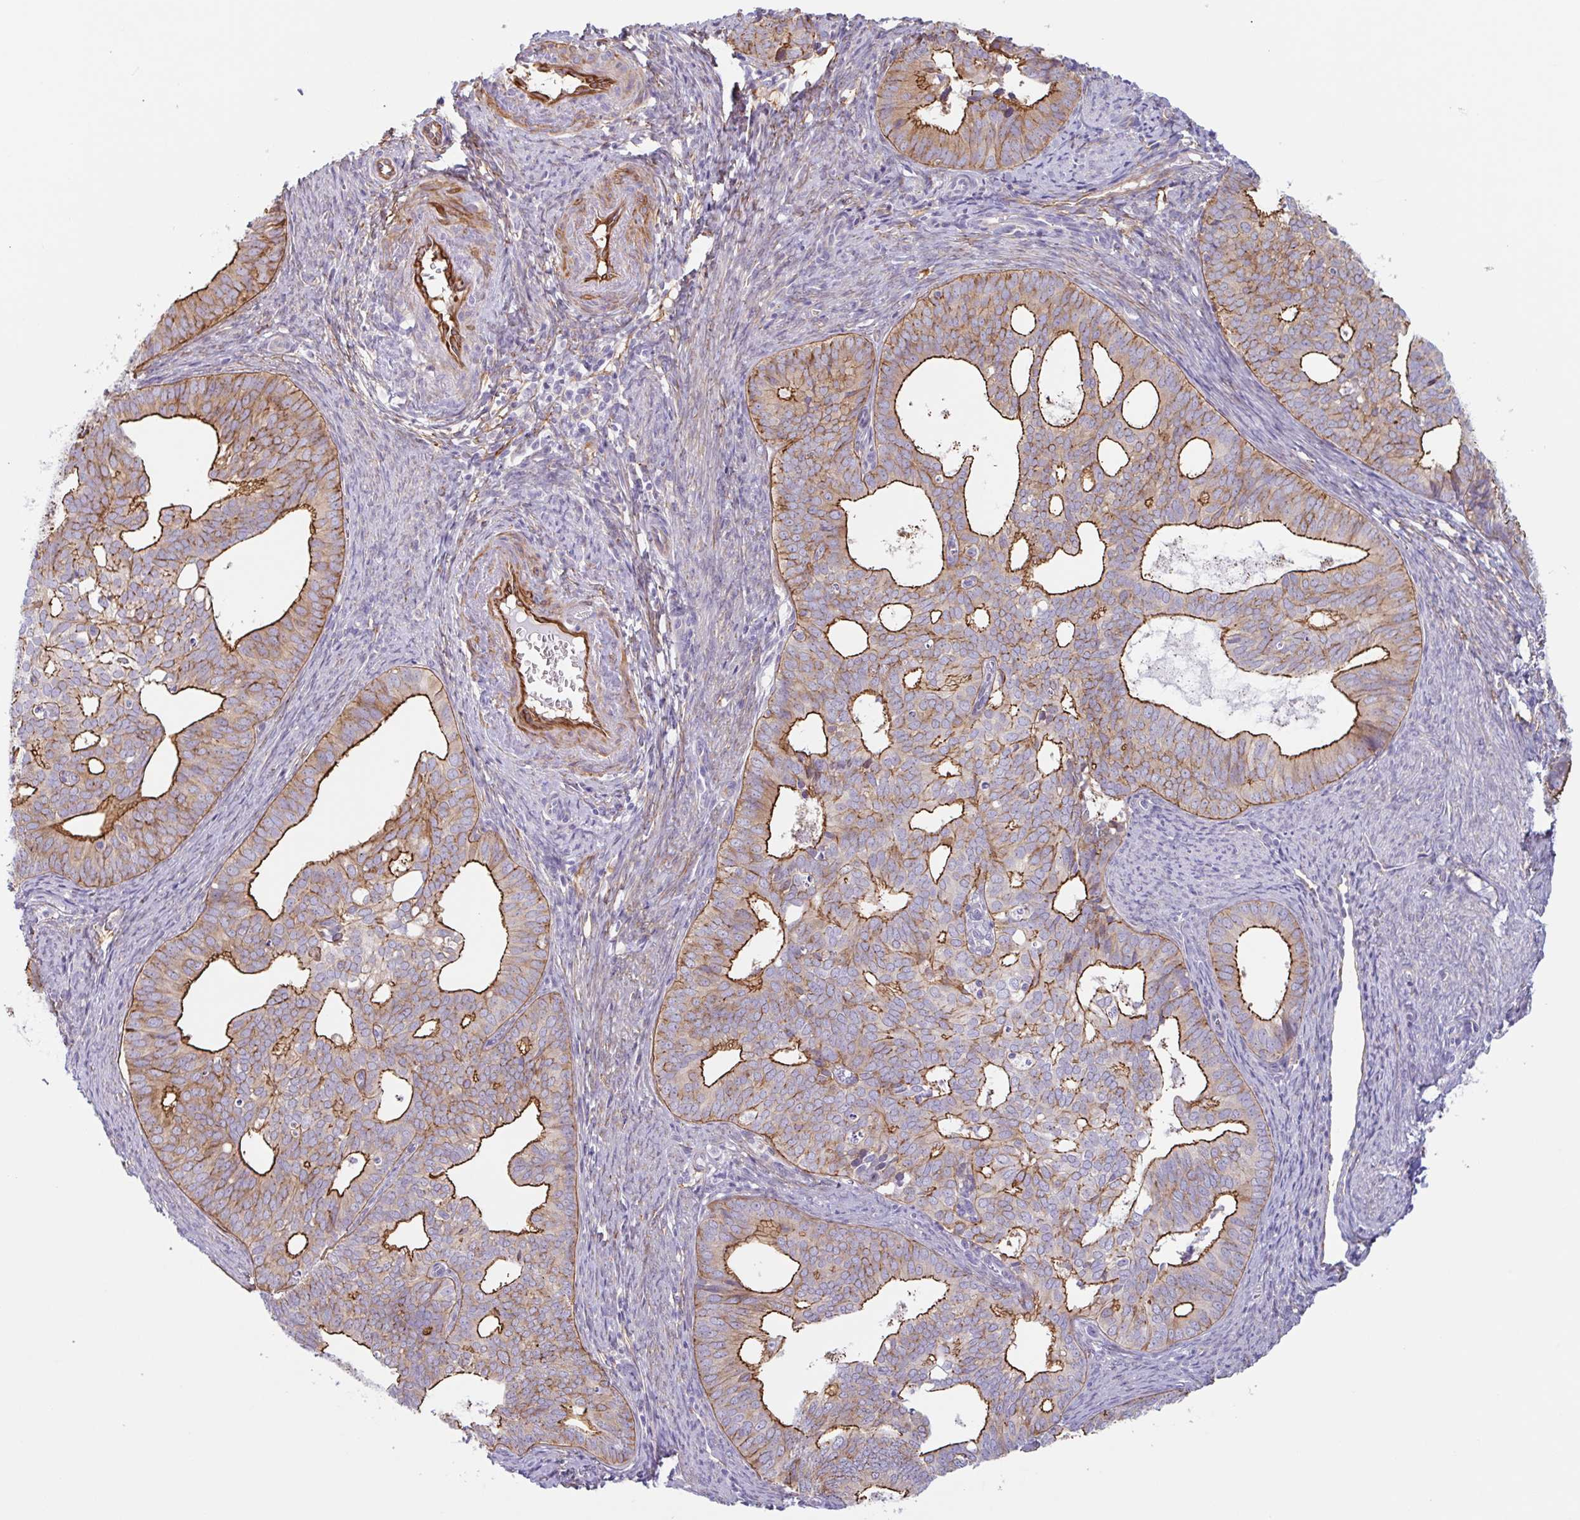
{"staining": {"intensity": "strong", "quantity": "25%-75%", "location": "cytoplasmic/membranous"}, "tissue": "endometrial cancer", "cell_type": "Tumor cells", "image_type": "cancer", "snomed": [{"axis": "morphology", "description": "Adenocarcinoma, NOS"}, {"axis": "topography", "description": "Endometrium"}], "caption": "An IHC micrograph of tumor tissue is shown. Protein staining in brown labels strong cytoplasmic/membranous positivity in endometrial cancer within tumor cells. The staining was performed using DAB (3,3'-diaminobenzidine) to visualize the protein expression in brown, while the nuclei were stained in blue with hematoxylin (Magnification: 20x).", "gene": "MYH10", "patient": {"sex": "female", "age": 75}}